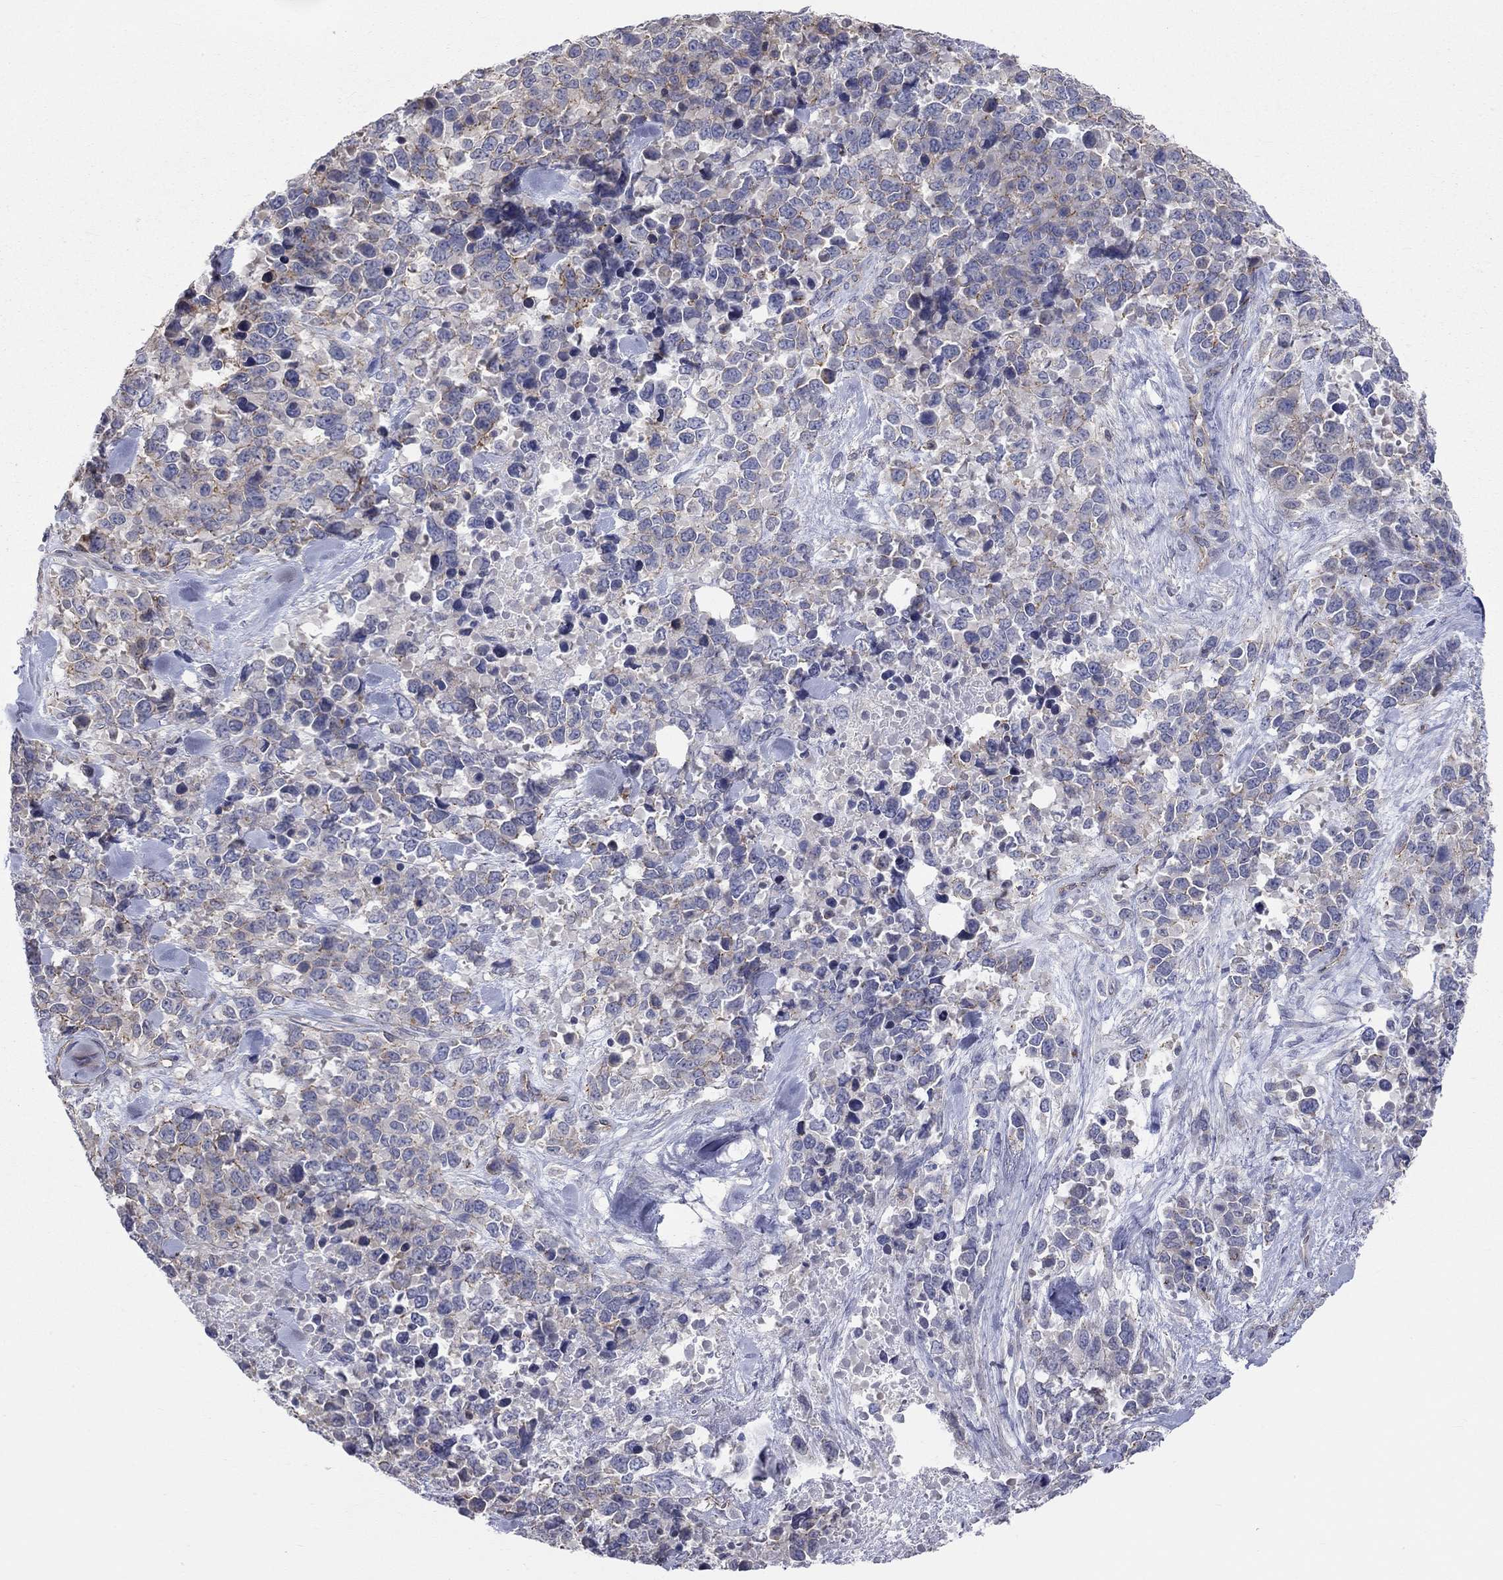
{"staining": {"intensity": "weak", "quantity": "<25%", "location": "cytoplasmic/membranous"}, "tissue": "melanoma", "cell_type": "Tumor cells", "image_type": "cancer", "snomed": [{"axis": "morphology", "description": "Malignant melanoma, Metastatic site"}, {"axis": "topography", "description": "Skin"}], "caption": "DAB immunohistochemical staining of human malignant melanoma (metastatic site) shows no significant expression in tumor cells. (Immunohistochemistry, brightfield microscopy, high magnification).", "gene": "PCDHGA10", "patient": {"sex": "male", "age": 84}}